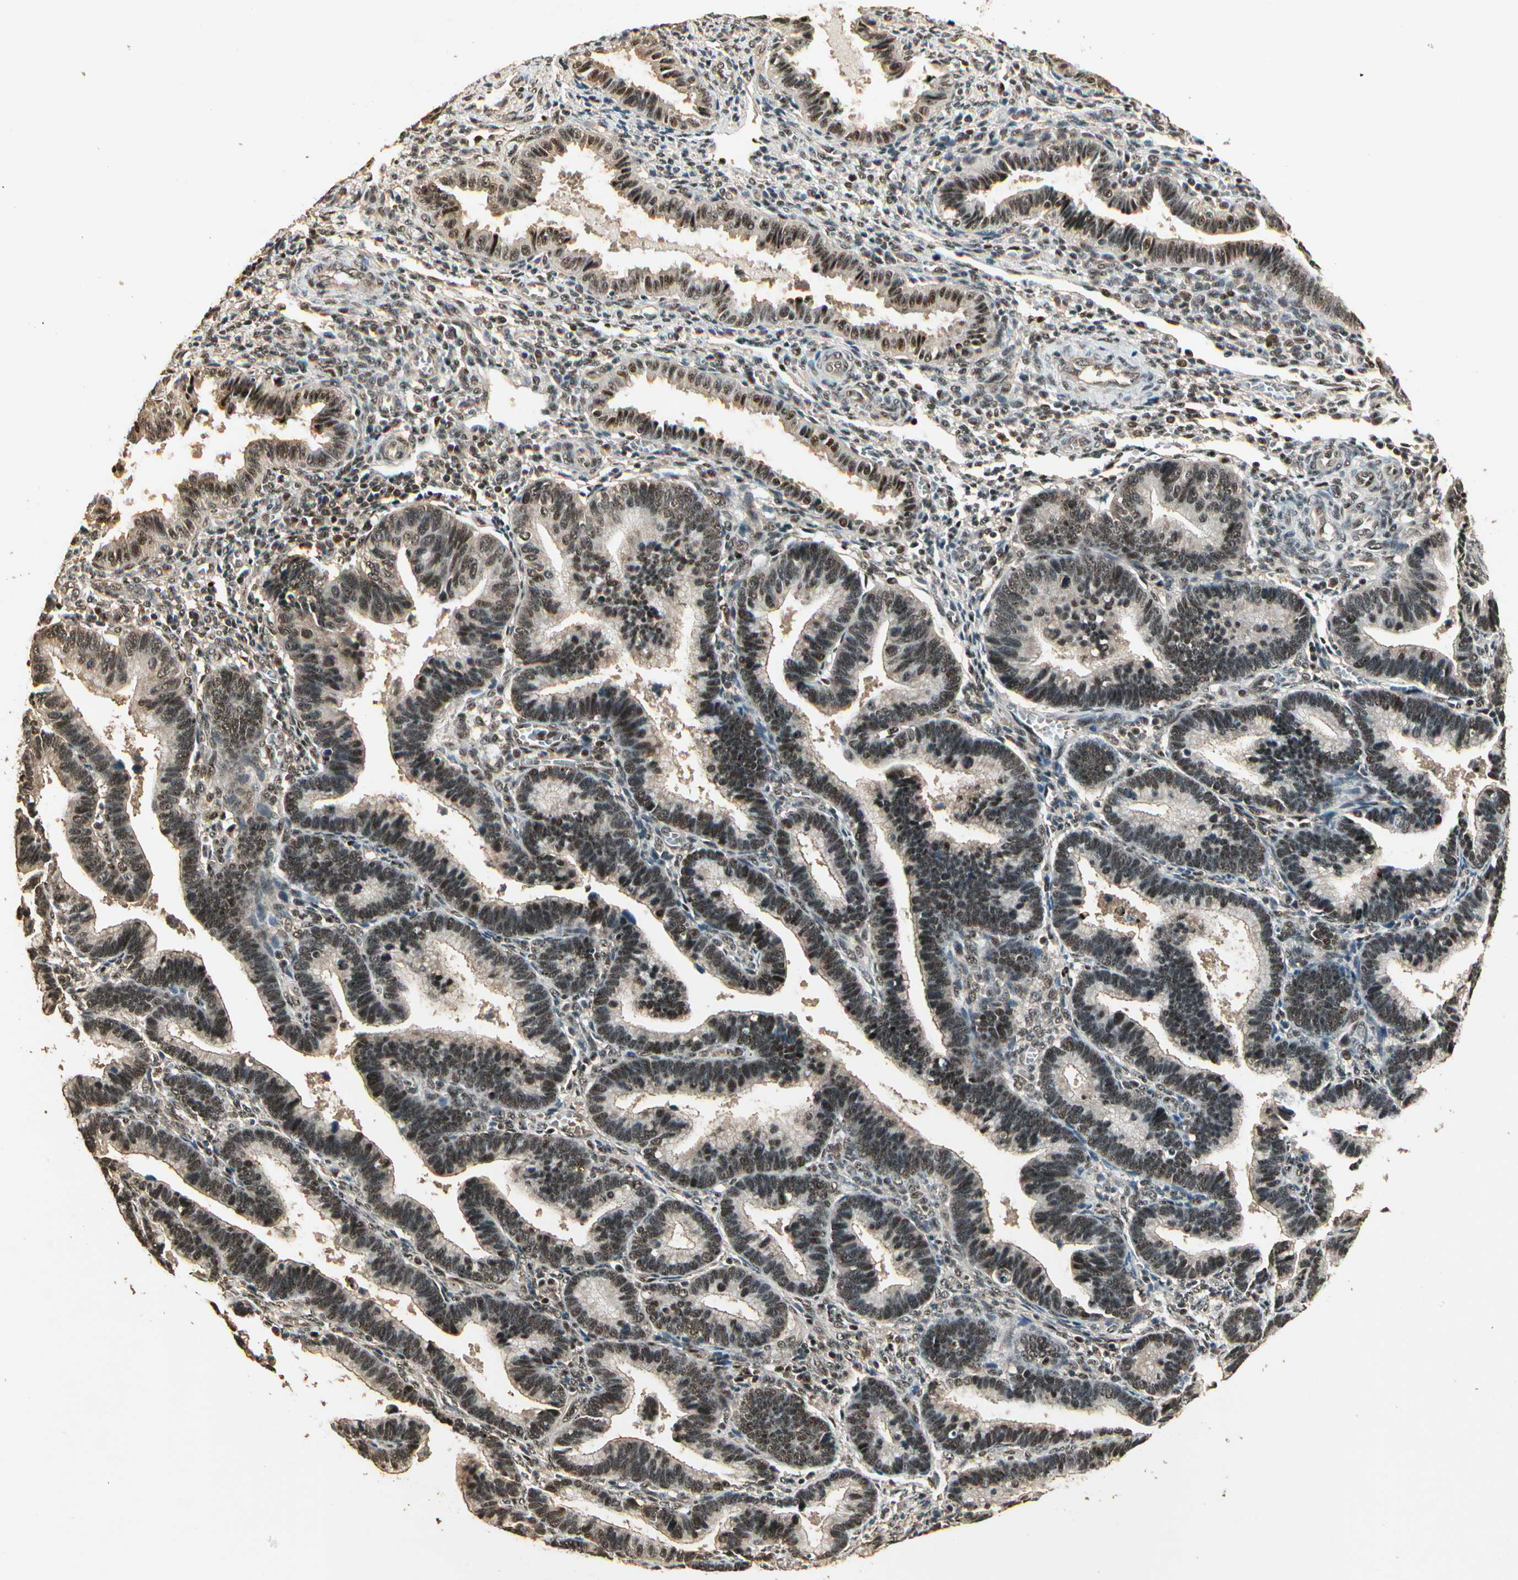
{"staining": {"intensity": "moderate", "quantity": ">75%", "location": "cytoplasmic/membranous"}, "tissue": "endometrium", "cell_type": "Cells in endometrial stroma", "image_type": "normal", "snomed": [{"axis": "morphology", "description": "Normal tissue, NOS"}, {"axis": "topography", "description": "Endometrium"}], "caption": "Endometrium stained for a protein displays moderate cytoplasmic/membranous positivity in cells in endometrial stroma. Immunohistochemistry stains the protein in brown and the nuclei are stained blue.", "gene": "RBM25", "patient": {"sex": "female", "age": 36}}